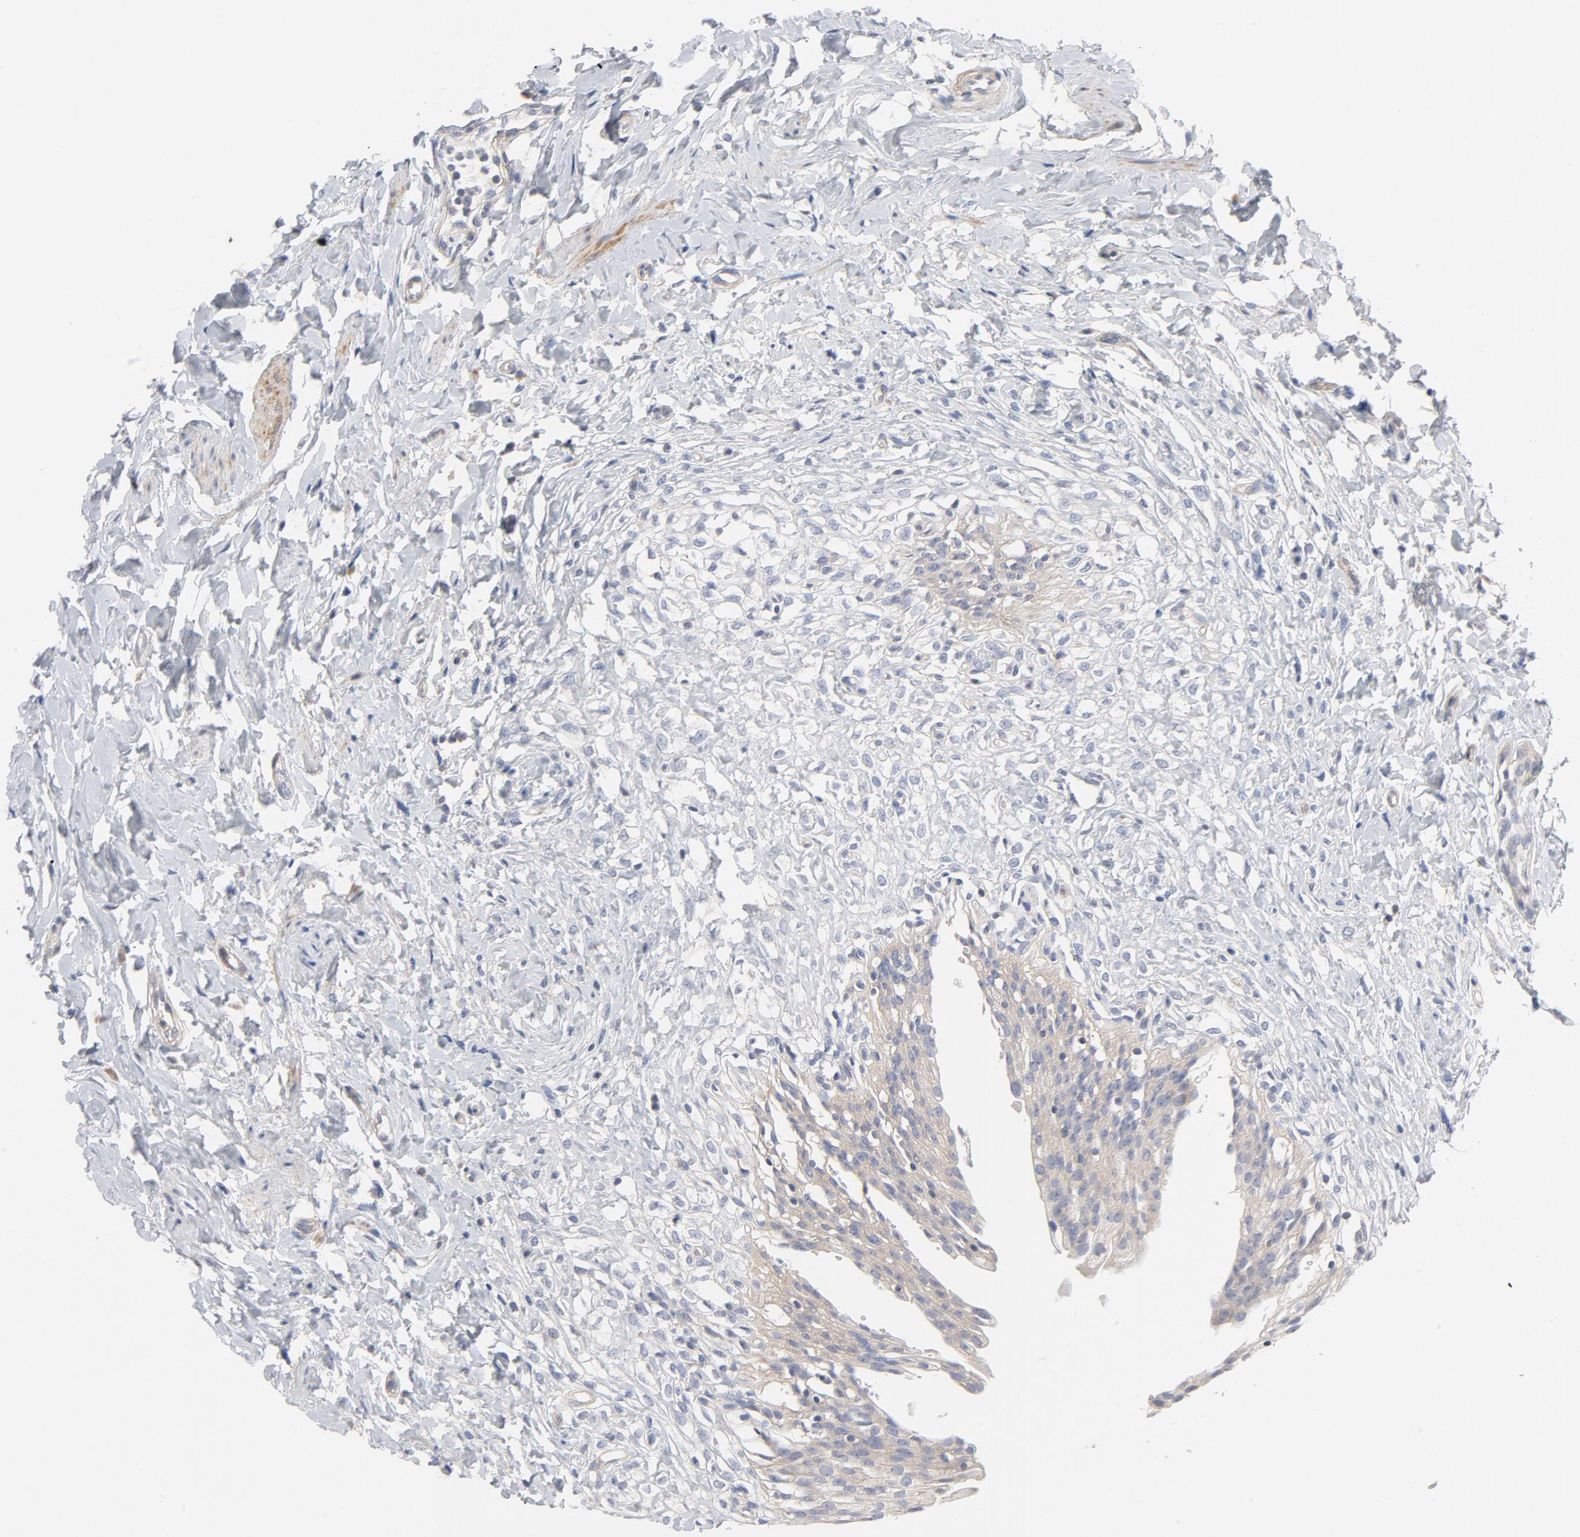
{"staining": {"intensity": "weak", "quantity": ">75%", "location": "cytoplasmic/membranous"}, "tissue": "urinary bladder", "cell_type": "Urothelial cells", "image_type": "normal", "snomed": [{"axis": "morphology", "description": "Normal tissue, NOS"}, {"axis": "topography", "description": "Urinary bladder"}], "caption": "The image exhibits immunohistochemical staining of unremarkable urinary bladder. There is weak cytoplasmic/membranous positivity is identified in about >75% of urothelial cells. (IHC, brightfield microscopy, high magnification).", "gene": "ROCK1", "patient": {"sex": "female", "age": 80}}